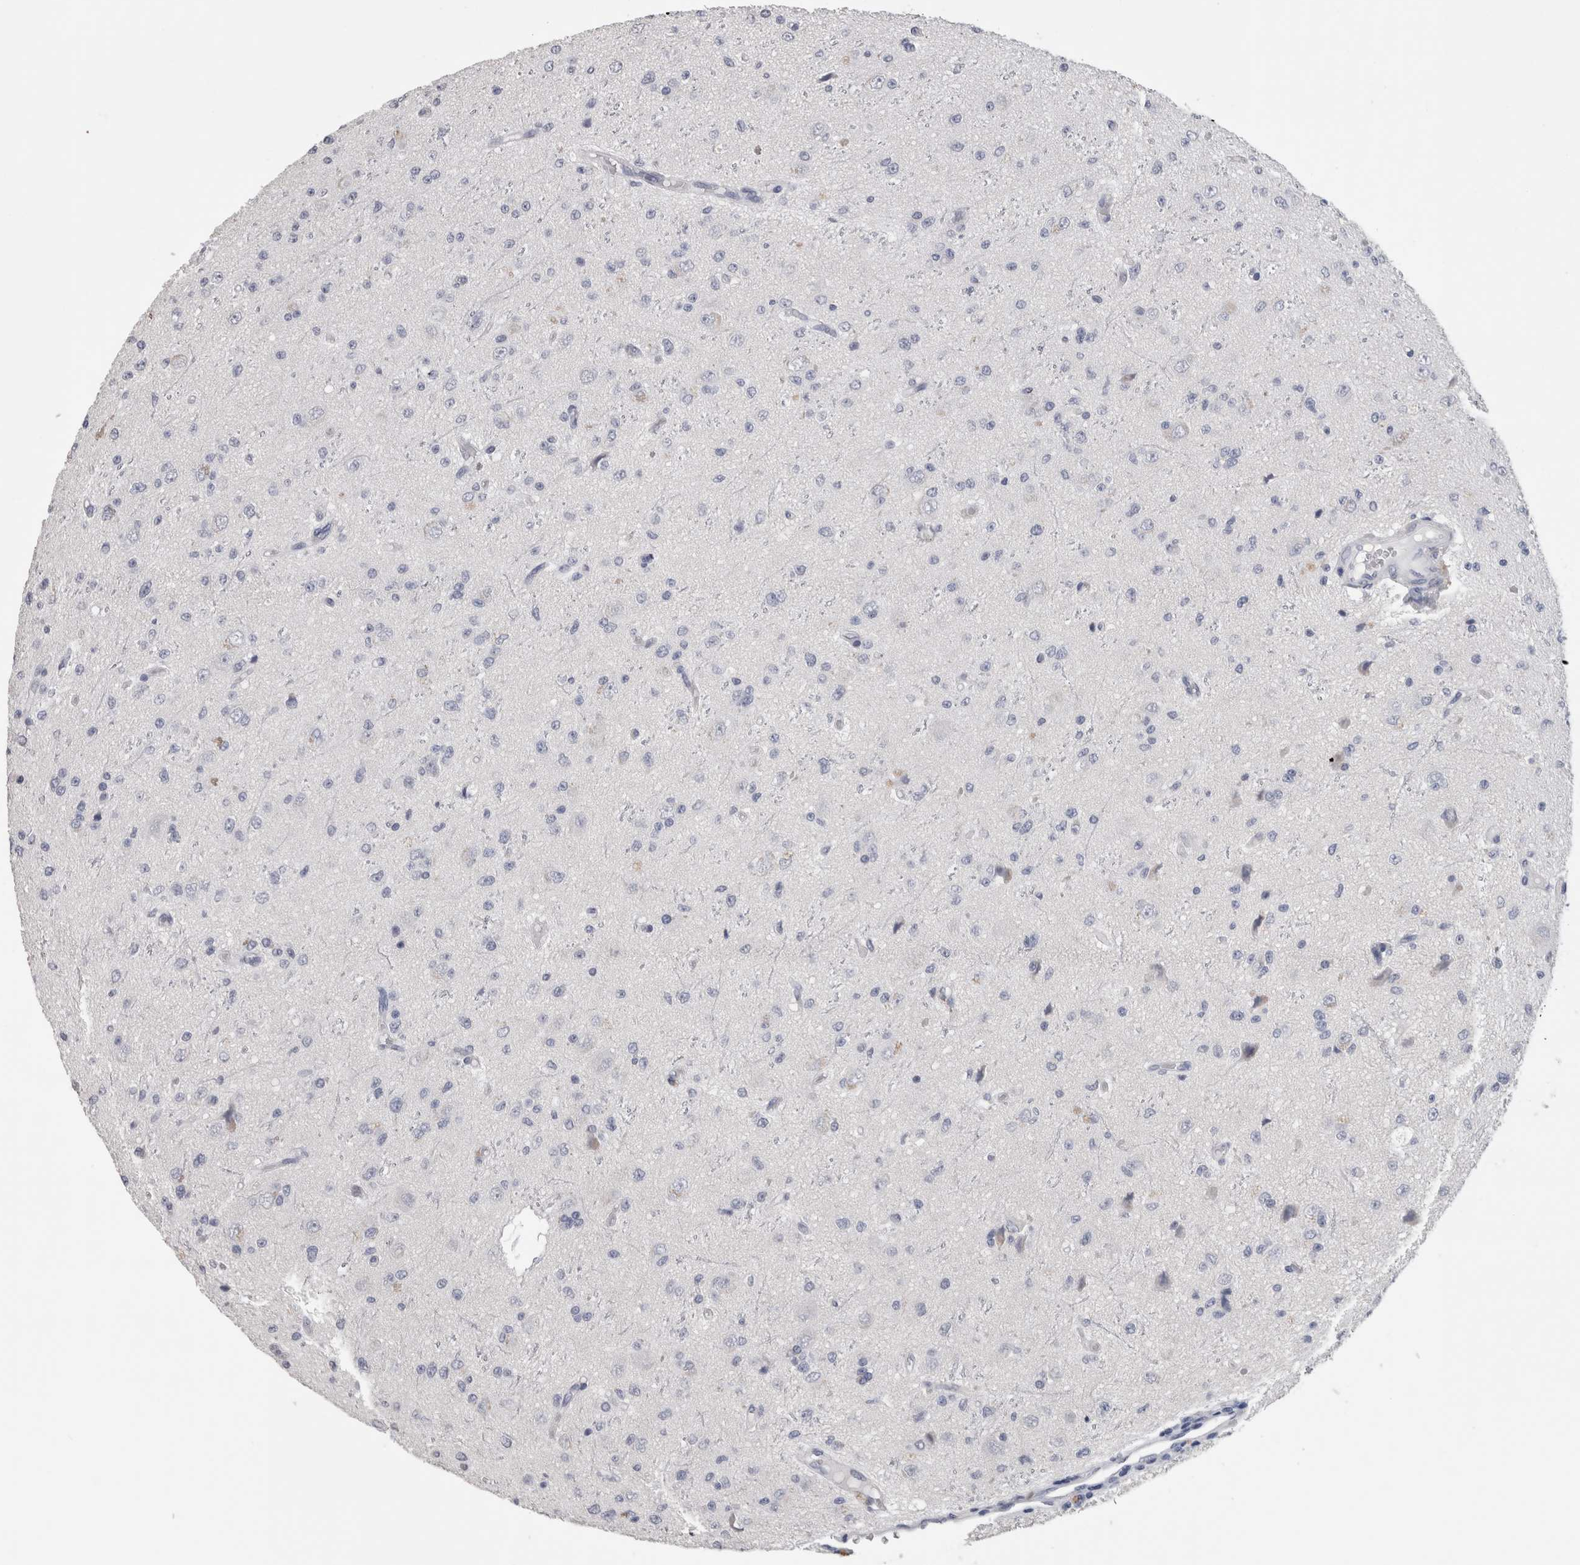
{"staining": {"intensity": "negative", "quantity": "none", "location": "none"}, "tissue": "glioma", "cell_type": "Tumor cells", "image_type": "cancer", "snomed": [{"axis": "morphology", "description": "Glioma, malignant, High grade"}, {"axis": "topography", "description": "pancreas cauda"}], "caption": "Micrograph shows no significant protein positivity in tumor cells of glioma.", "gene": "CA8", "patient": {"sex": "male", "age": 60}}